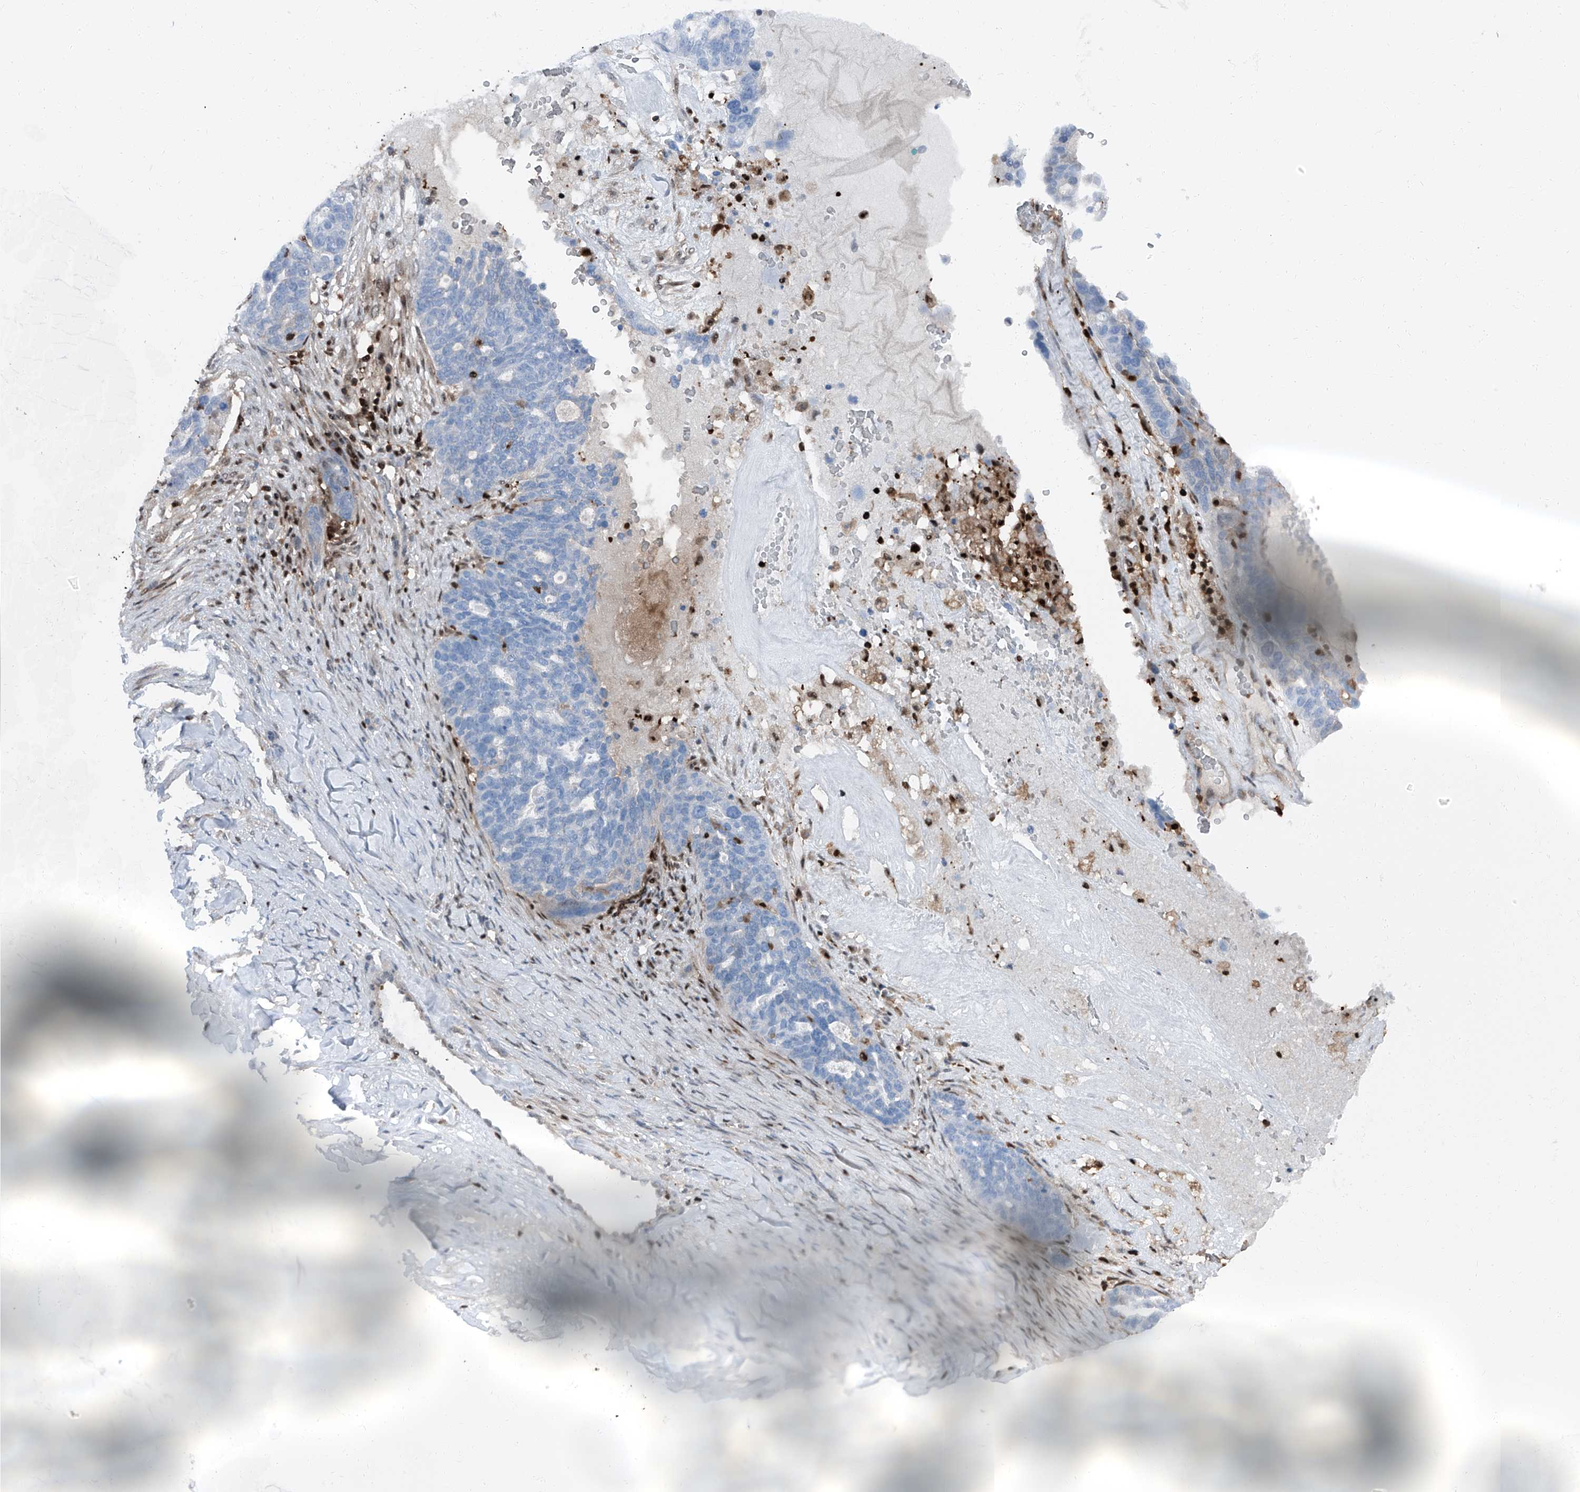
{"staining": {"intensity": "negative", "quantity": "none", "location": "none"}, "tissue": "ovarian cancer", "cell_type": "Tumor cells", "image_type": "cancer", "snomed": [{"axis": "morphology", "description": "Cystadenocarcinoma, serous, NOS"}, {"axis": "topography", "description": "Ovary"}], "caption": "An immunohistochemistry (IHC) photomicrograph of ovarian serous cystadenocarcinoma is shown. There is no staining in tumor cells of ovarian serous cystadenocarcinoma.", "gene": "PSMB10", "patient": {"sex": "female", "age": 59}}